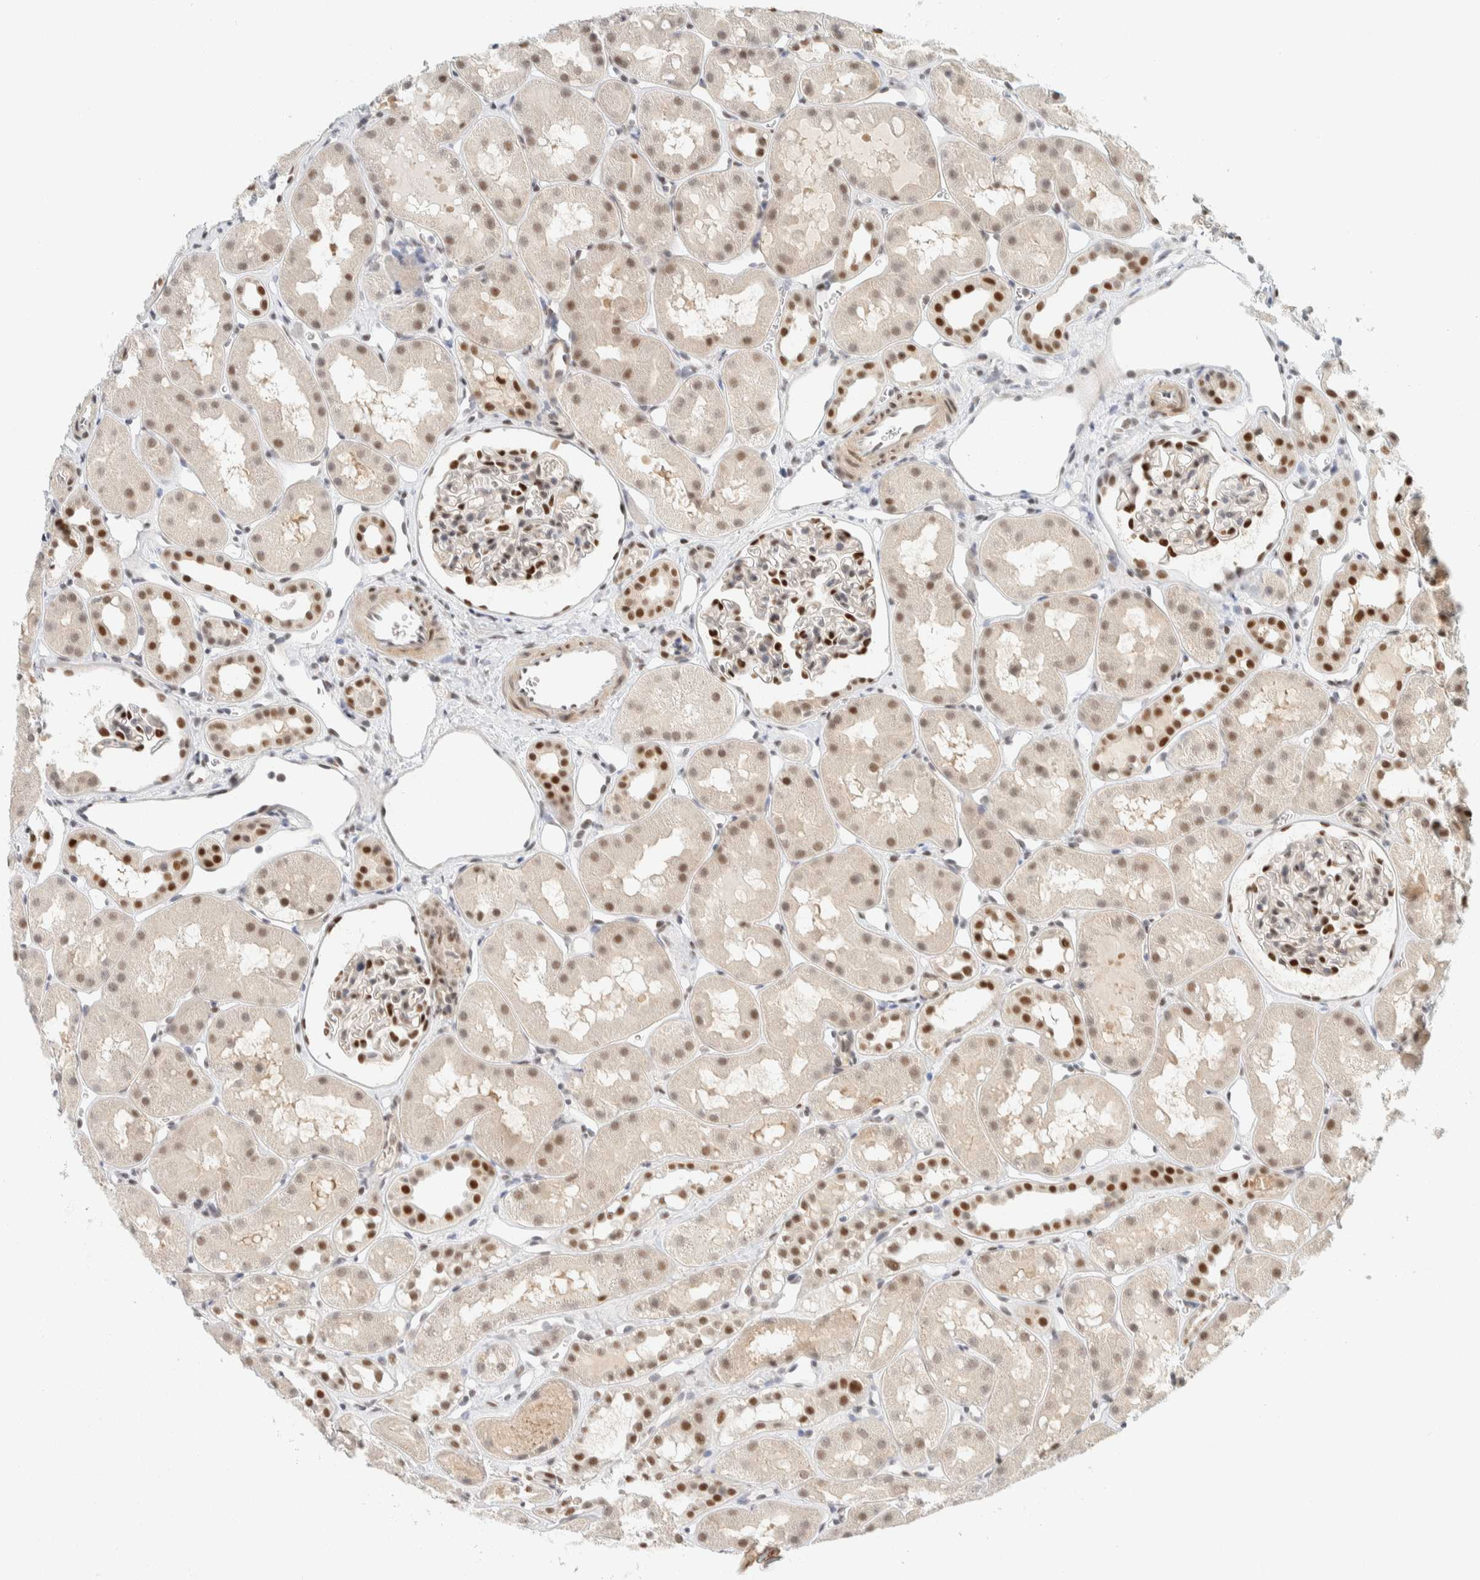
{"staining": {"intensity": "strong", "quantity": "25%-75%", "location": "nuclear"}, "tissue": "kidney", "cell_type": "Cells in glomeruli", "image_type": "normal", "snomed": [{"axis": "morphology", "description": "Normal tissue, NOS"}, {"axis": "topography", "description": "Kidney"}], "caption": "A photomicrograph of kidney stained for a protein reveals strong nuclear brown staining in cells in glomeruli. (DAB (3,3'-diaminobenzidine) = brown stain, brightfield microscopy at high magnification).", "gene": "ZNF683", "patient": {"sex": "male", "age": 16}}